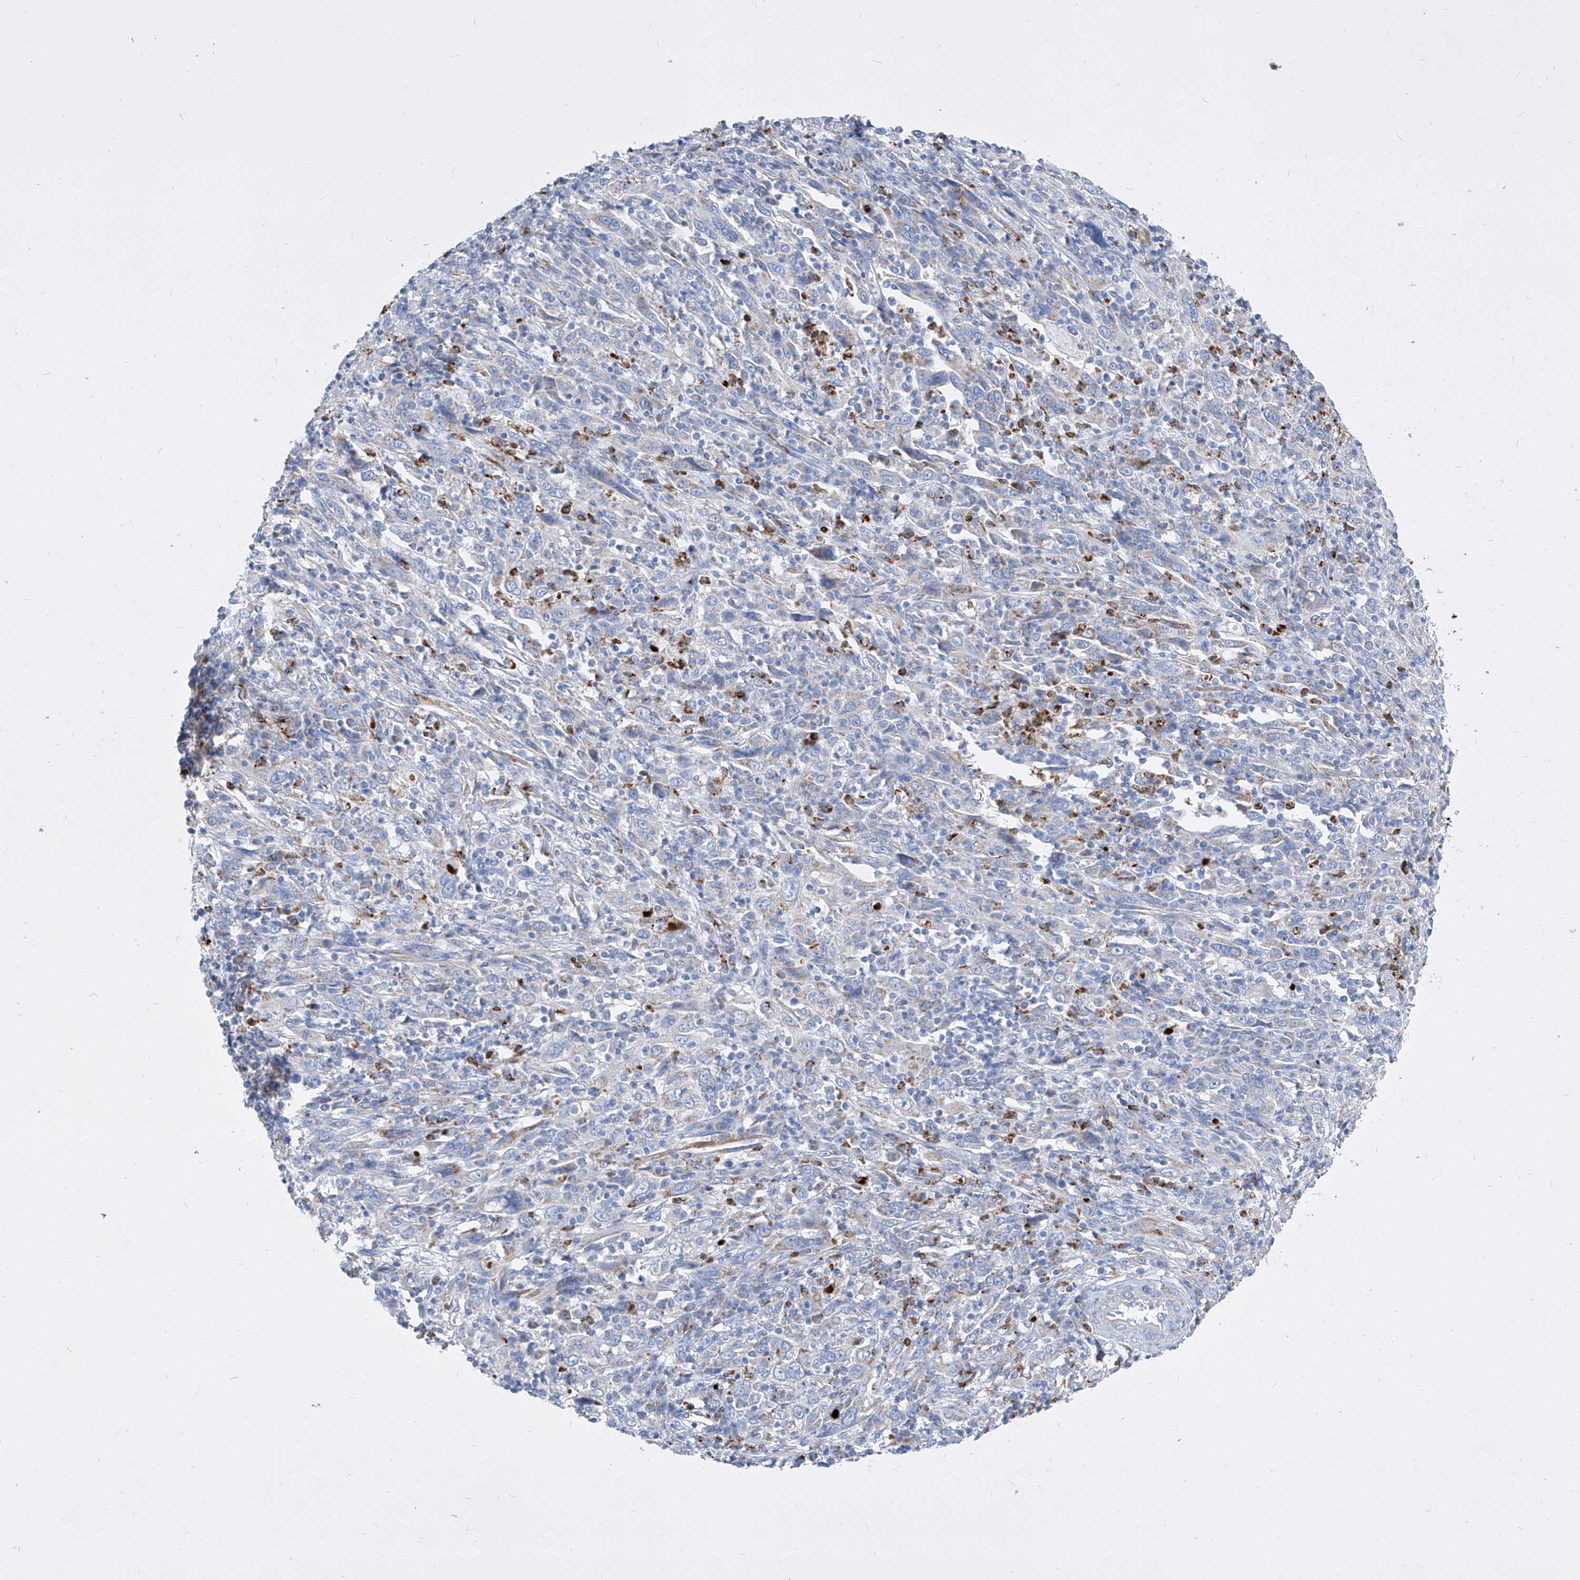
{"staining": {"intensity": "negative", "quantity": "none", "location": "none"}, "tissue": "cervical cancer", "cell_type": "Tumor cells", "image_type": "cancer", "snomed": [{"axis": "morphology", "description": "Squamous cell carcinoma, NOS"}, {"axis": "topography", "description": "Cervix"}], "caption": "Protein analysis of squamous cell carcinoma (cervical) shows no significant staining in tumor cells.", "gene": "COQ3", "patient": {"sex": "female", "age": 46}}